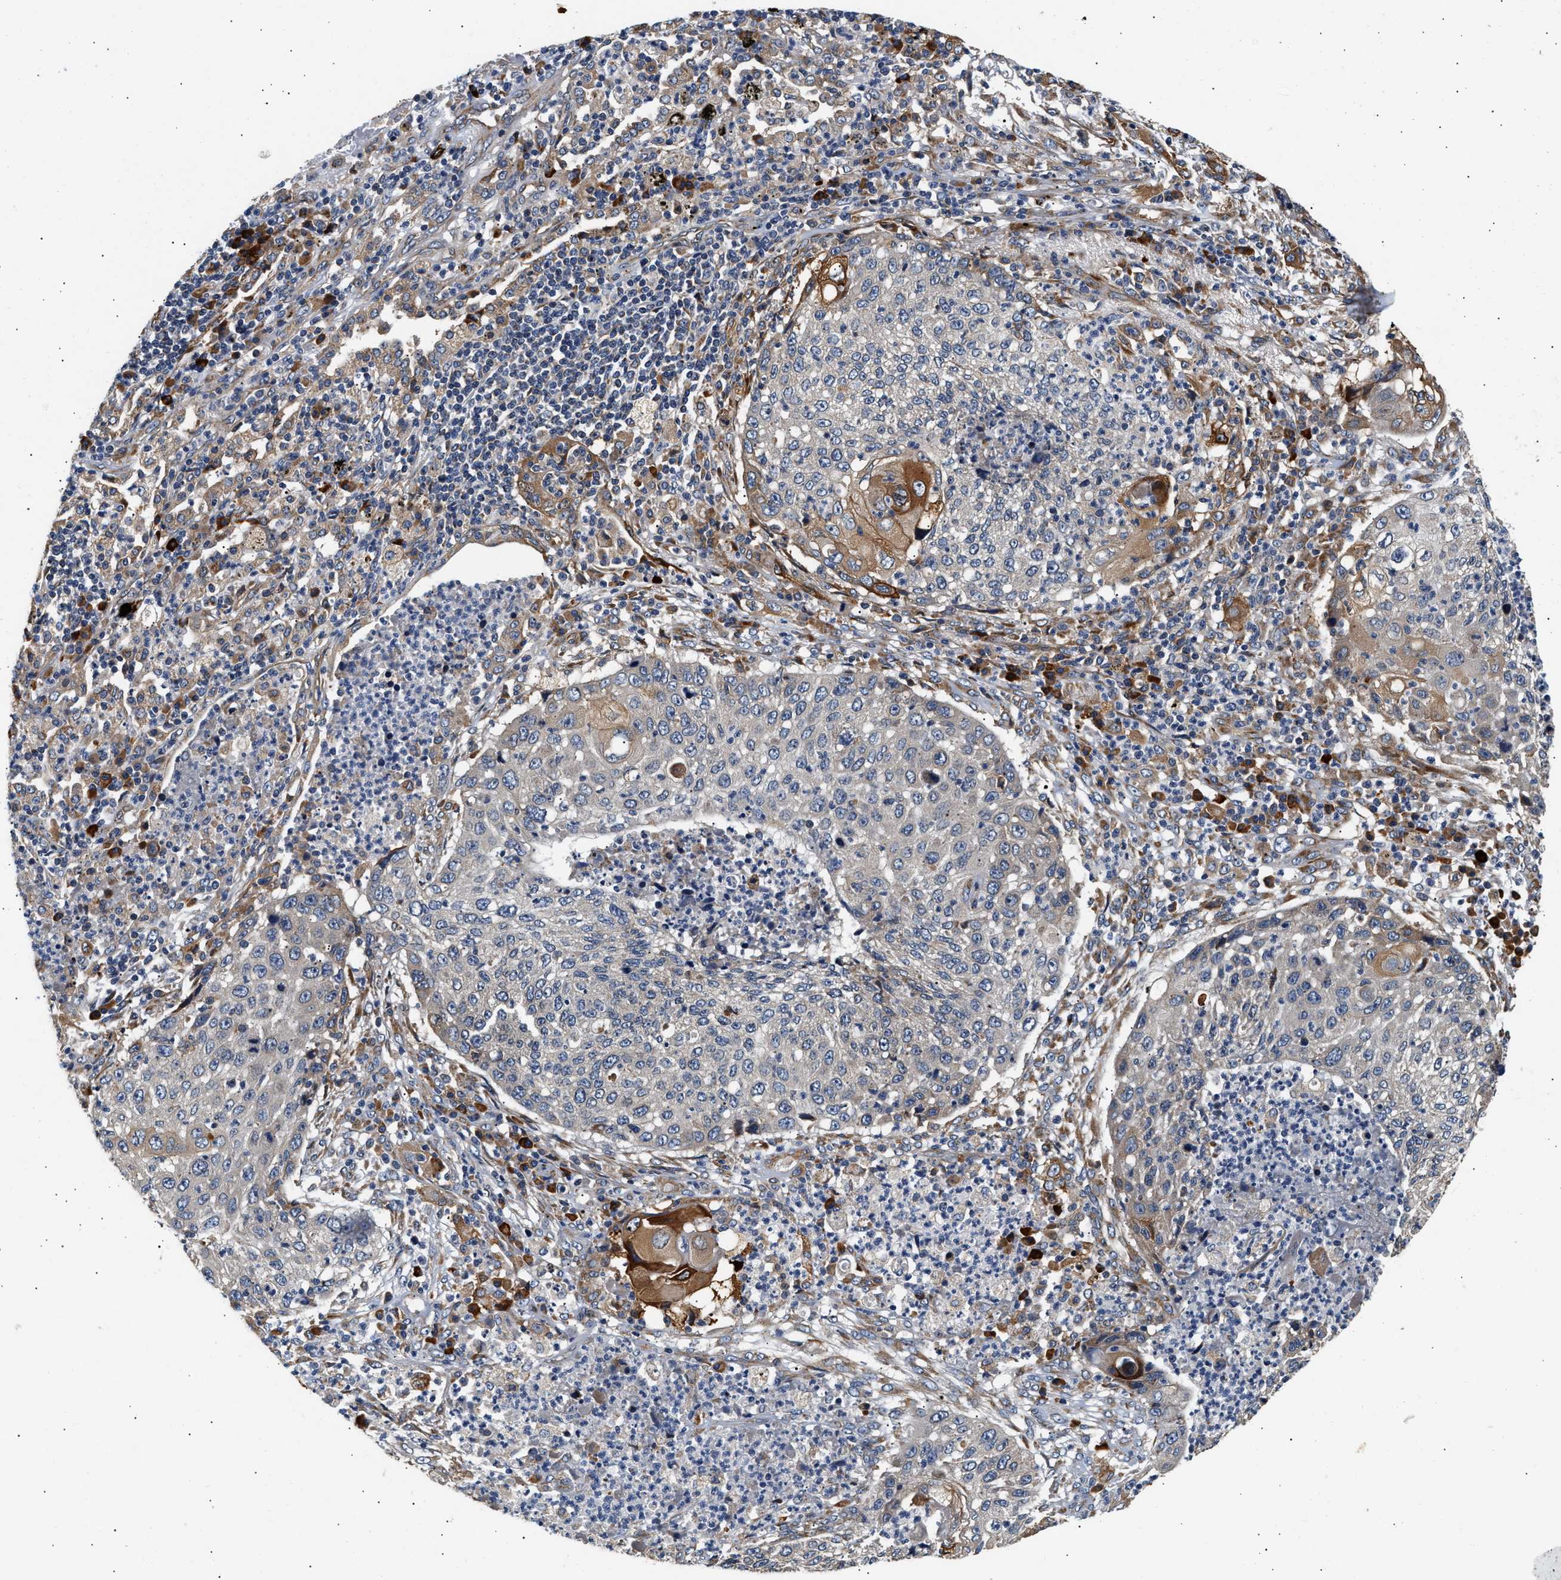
{"staining": {"intensity": "negative", "quantity": "none", "location": "none"}, "tissue": "lung cancer", "cell_type": "Tumor cells", "image_type": "cancer", "snomed": [{"axis": "morphology", "description": "Squamous cell carcinoma, NOS"}, {"axis": "topography", "description": "Lung"}], "caption": "DAB immunohistochemical staining of lung cancer (squamous cell carcinoma) exhibits no significant expression in tumor cells. The staining was performed using DAB to visualize the protein expression in brown, while the nuclei were stained in blue with hematoxylin (Magnification: 20x).", "gene": "IFT74", "patient": {"sex": "female", "age": 63}}